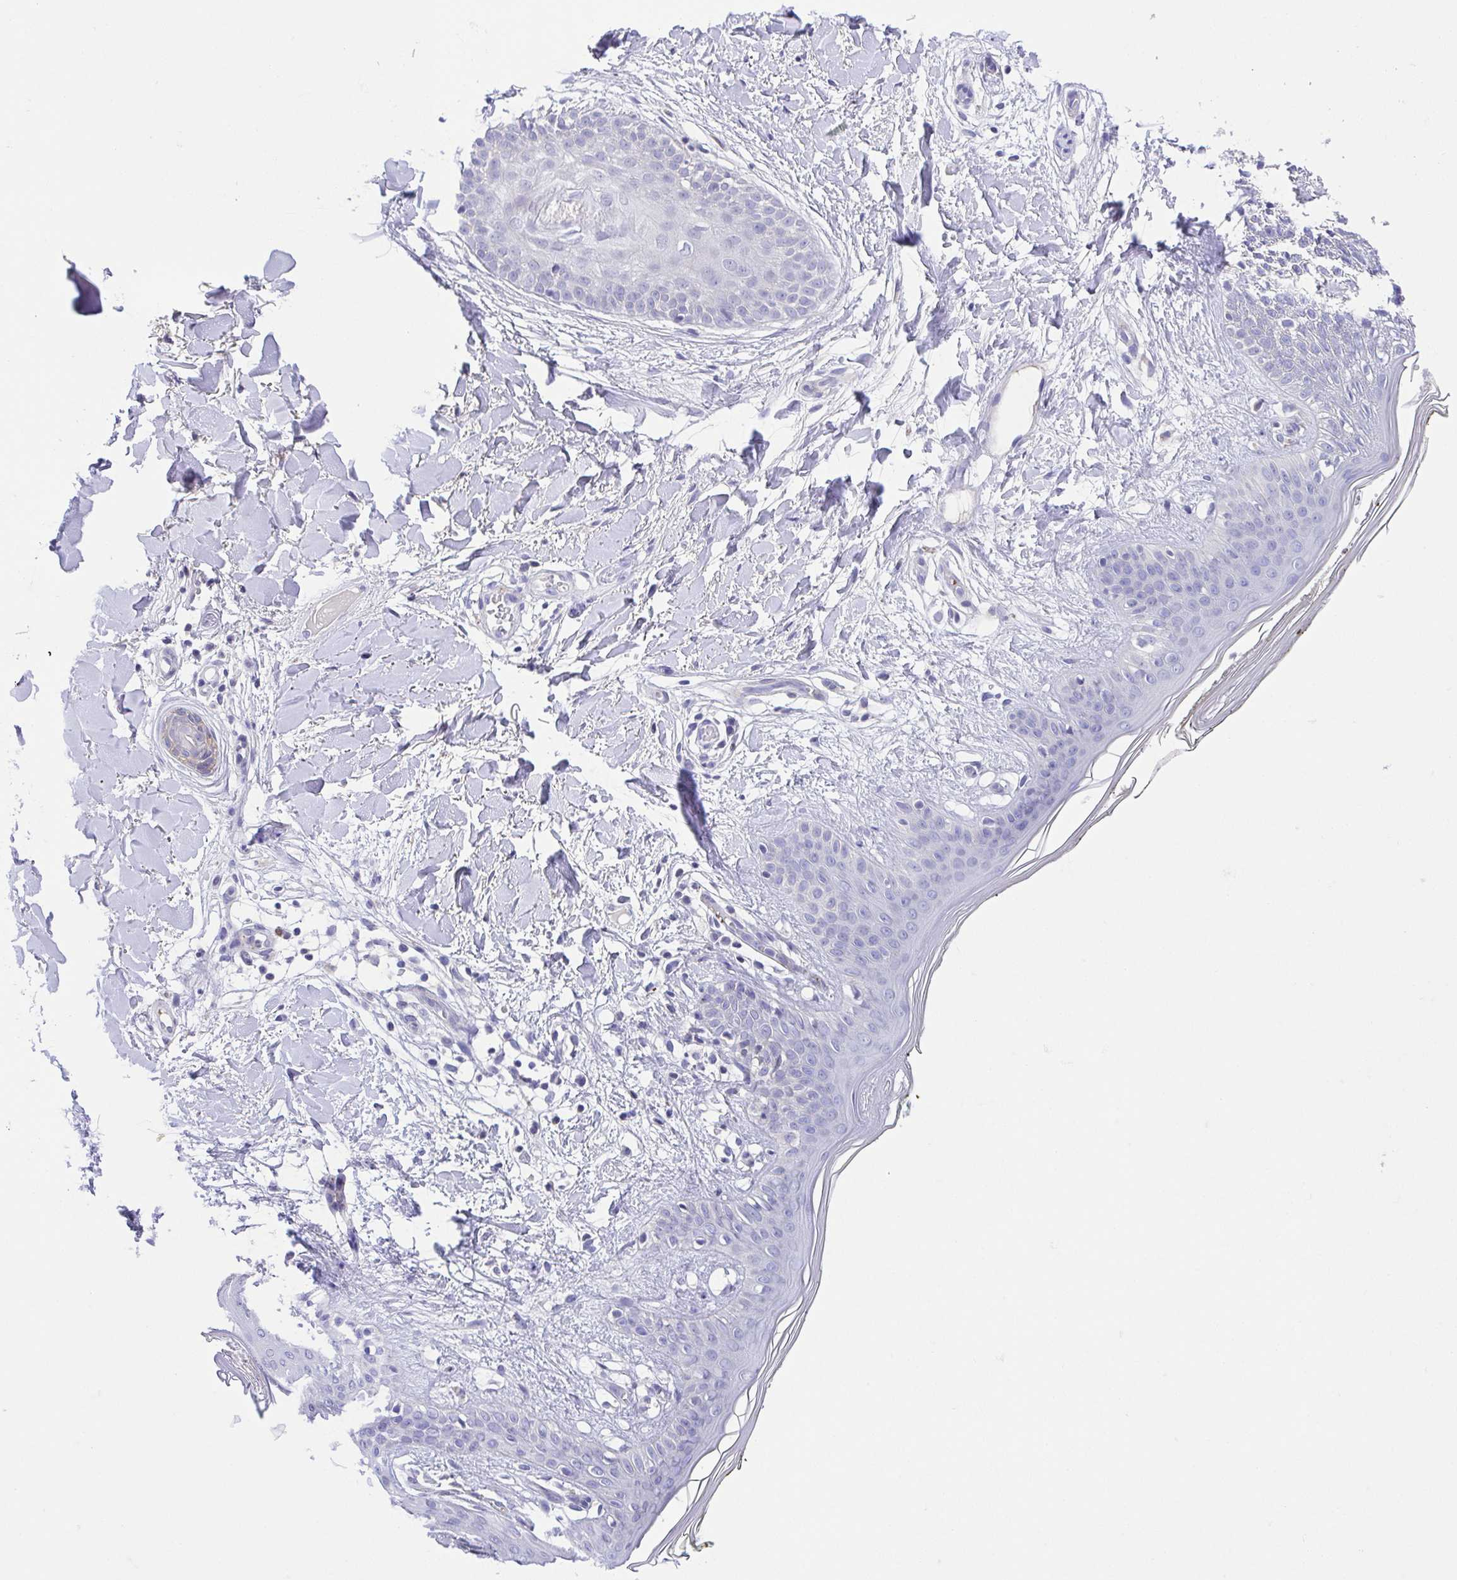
{"staining": {"intensity": "negative", "quantity": "none", "location": "none"}, "tissue": "skin", "cell_type": "Fibroblasts", "image_type": "normal", "snomed": [{"axis": "morphology", "description": "Normal tissue, NOS"}, {"axis": "topography", "description": "Skin"}], "caption": "DAB (3,3'-diaminobenzidine) immunohistochemical staining of normal skin reveals no significant expression in fibroblasts.", "gene": "PRR14L", "patient": {"sex": "female", "age": 34}}